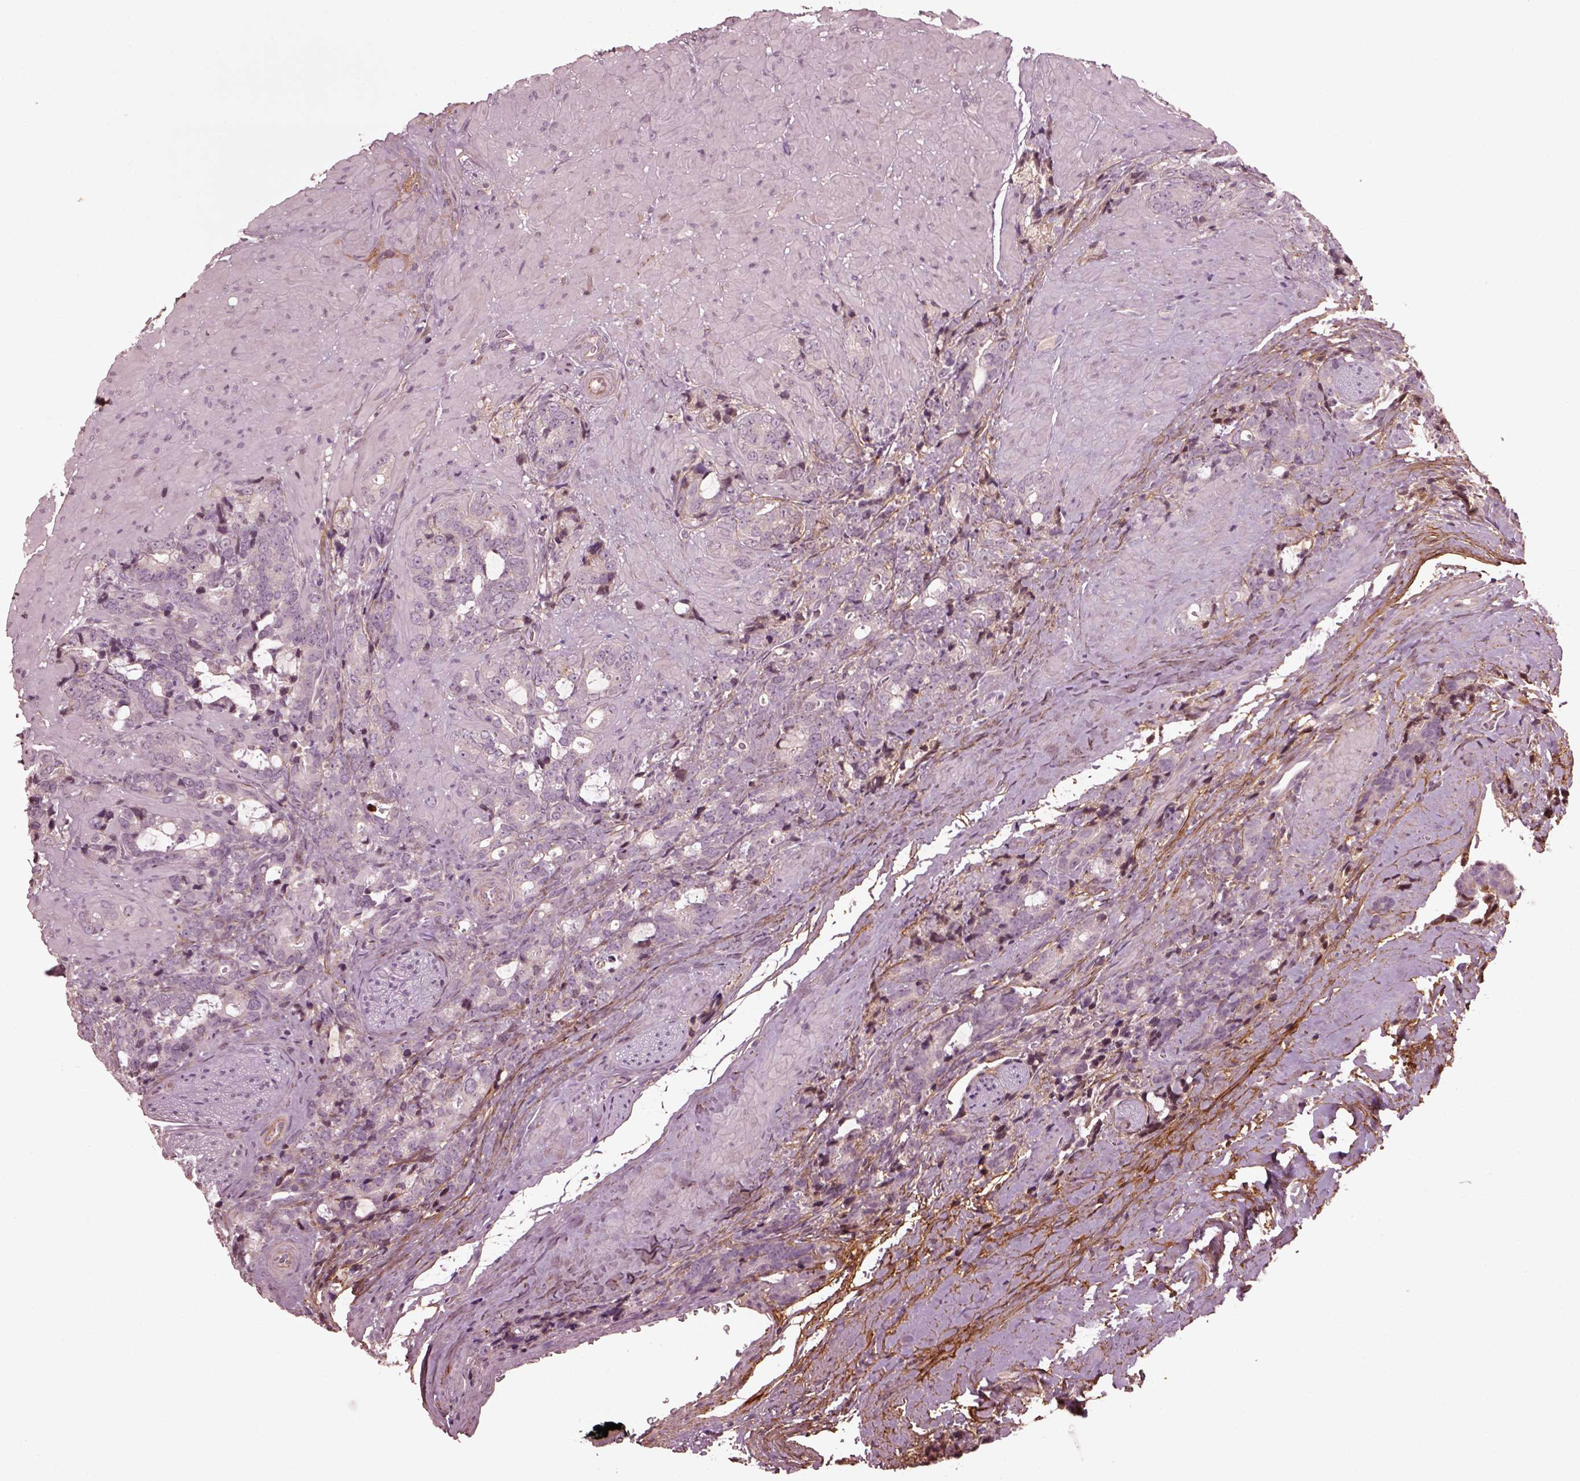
{"staining": {"intensity": "negative", "quantity": "none", "location": "none"}, "tissue": "prostate cancer", "cell_type": "Tumor cells", "image_type": "cancer", "snomed": [{"axis": "morphology", "description": "Adenocarcinoma, High grade"}, {"axis": "topography", "description": "Prostate"}], "caption": "Adenocarcinoma (high-grade) (prostate) was stained to show a protein in brown. There is no significant expression in tumor cells. The staining is performed using DAB brown chromogen with nuclei counter-stained in using hematoxylin.", "gene": "EFEMP1", "patient": {"sex": "male", "age": 74}}